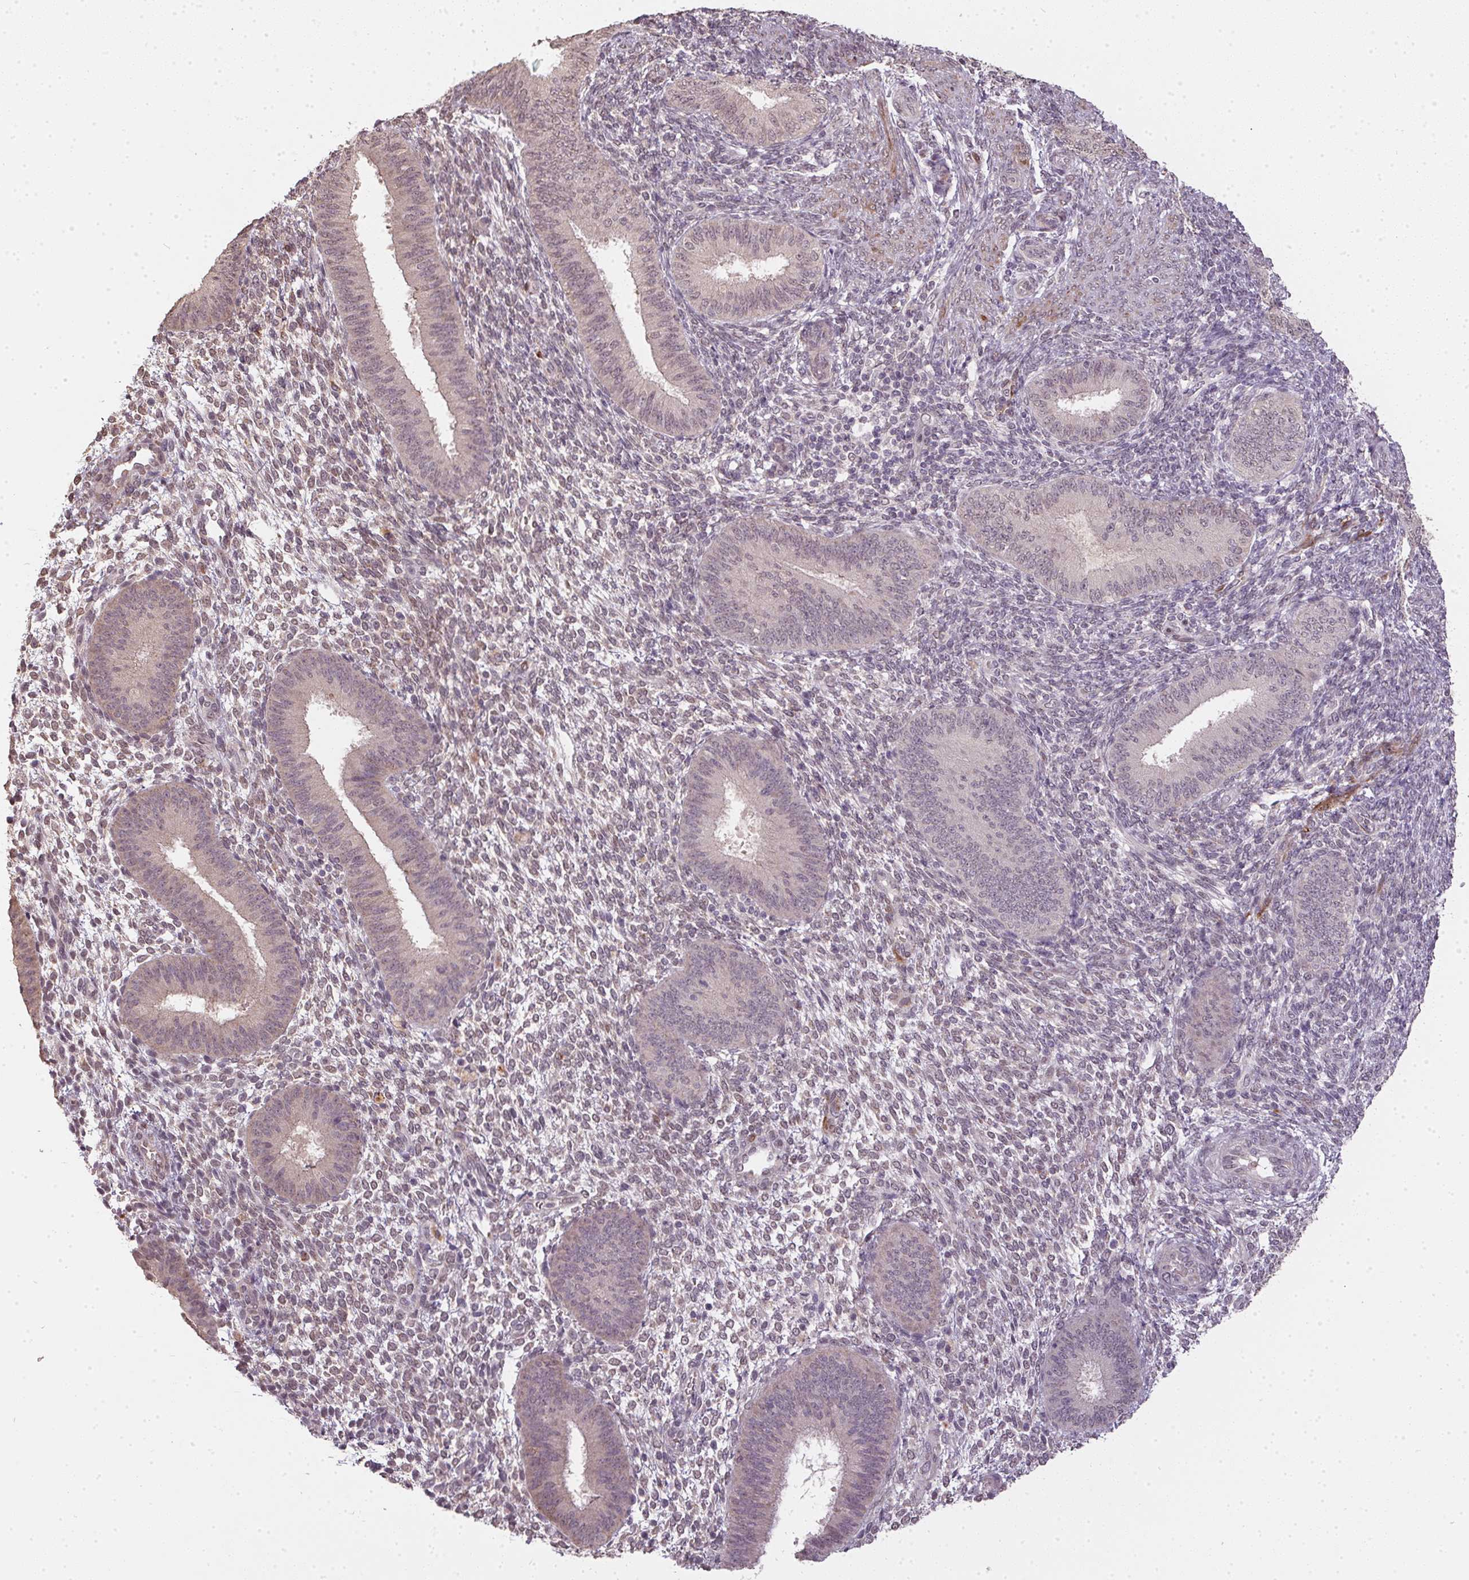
{"staining": {"intensity": "weak", "quantity": "25%-75%", "location": "cytoplasmic/membranous"}, "tissue": "endometrium", "cell_type": "Cells in endometrial stroma", "image_type": "normal", "snomed": [{"axis": "morphology", "description": "Normal tissue, NOS"}, {"axis": "topography", "description": "Endometrium"}], "caption": "Protein staining of normal endometrium reveals weak cytoplasmic/membranous positivity in approximately 25%-75% of cells in endometrial stroma.", "gene": "PPP4R4", "patient": {"sex": "female", "age": 39}}